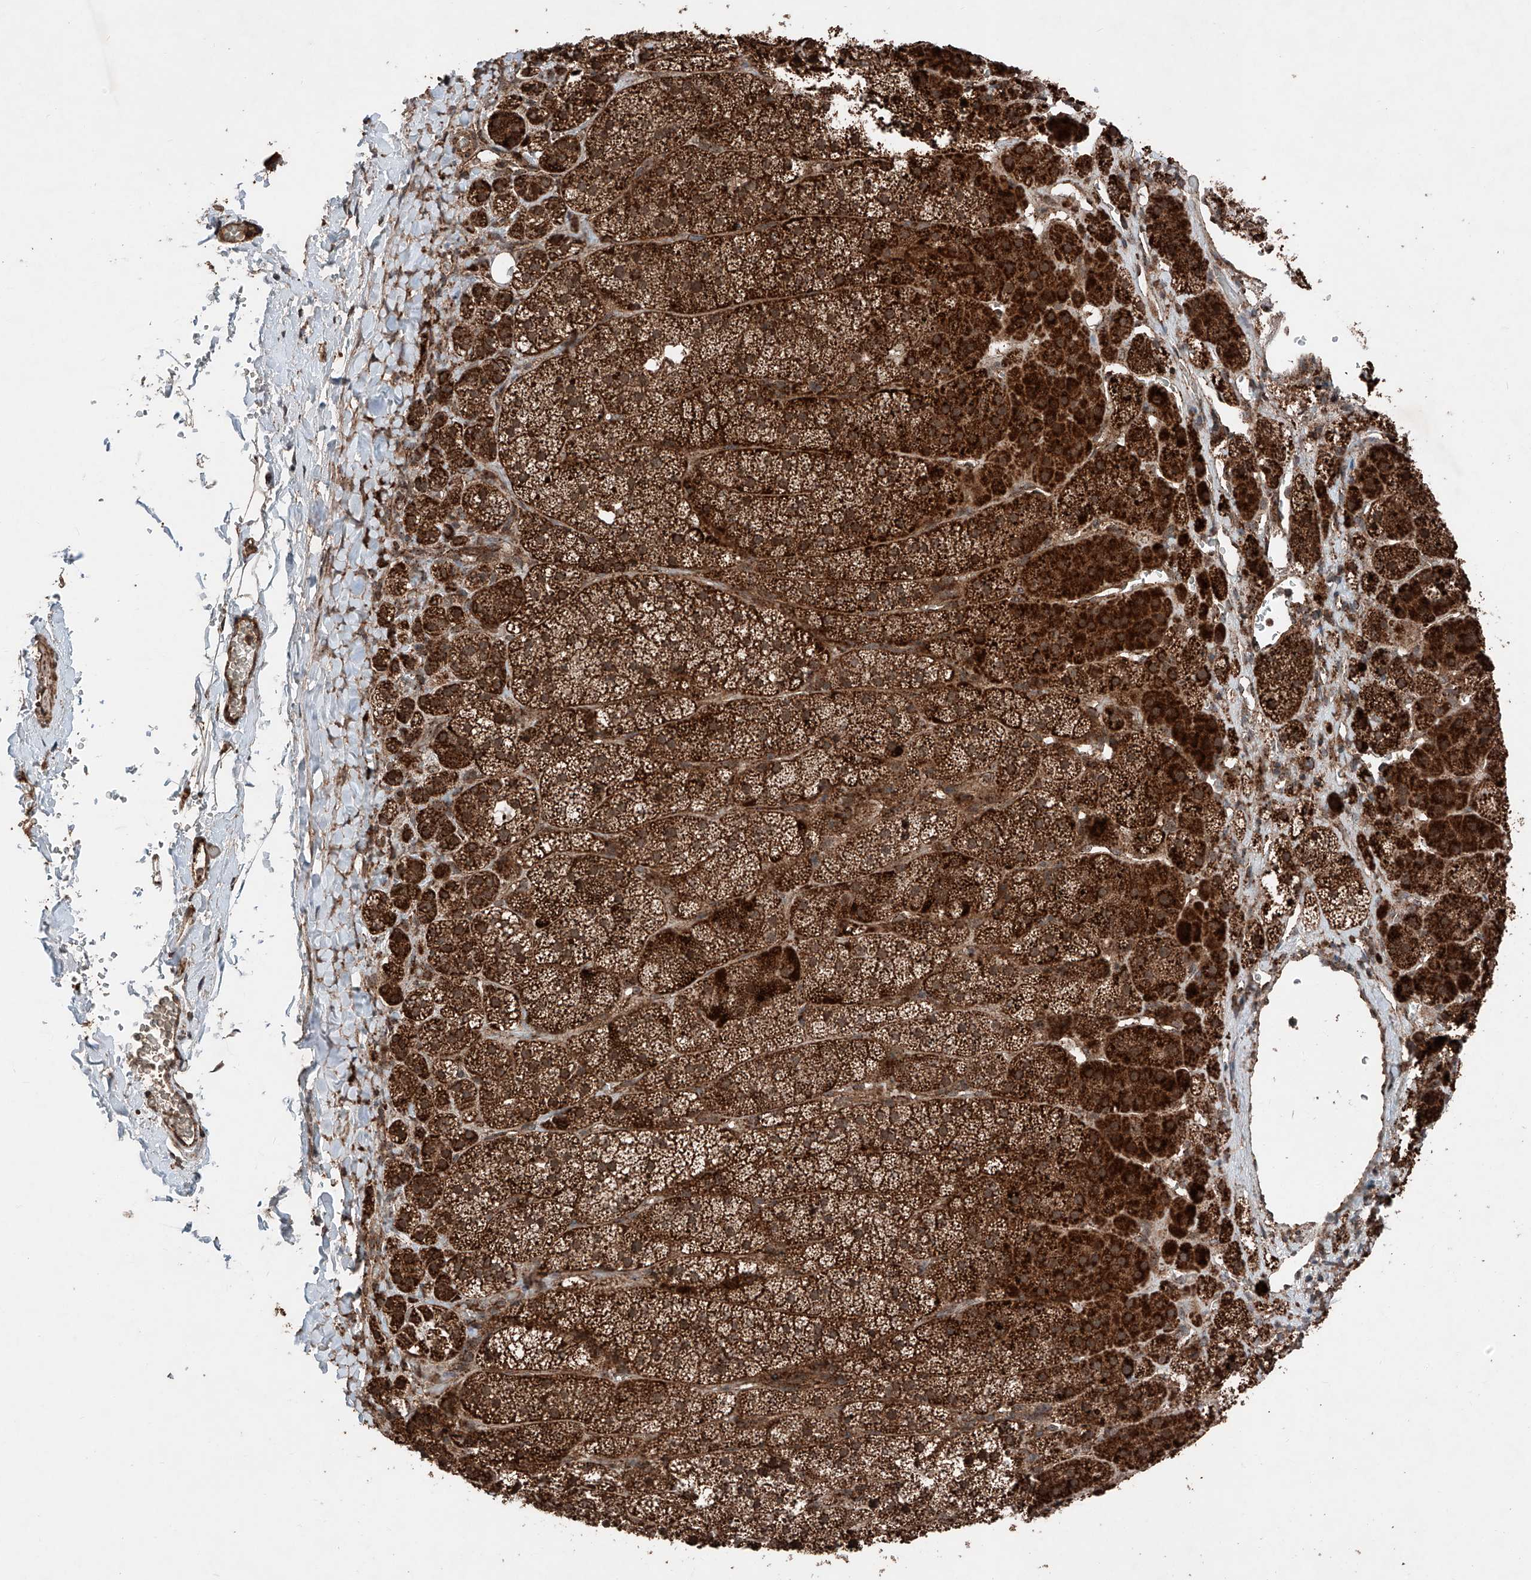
{"staining": {"intensity": "strong", "quantity": ">75%", "location": "cytoplasmic/membranous"}, "tissue": "adrenal gland", "cell_type": "Glandular cells", "image_type": "normal", "snomed": [{"axis": "morphology", "description": "Normal tissue, NOS"}, {"axis": "topography", "description": "Adrenal gland"}], "caption": "Benign adrenal gland displays strong cytoplasmic/membranous staining in approximately >75% of glandular cells.", "gene": "ZSCAN29", "patient": {"sex": "female", "age": 44}}